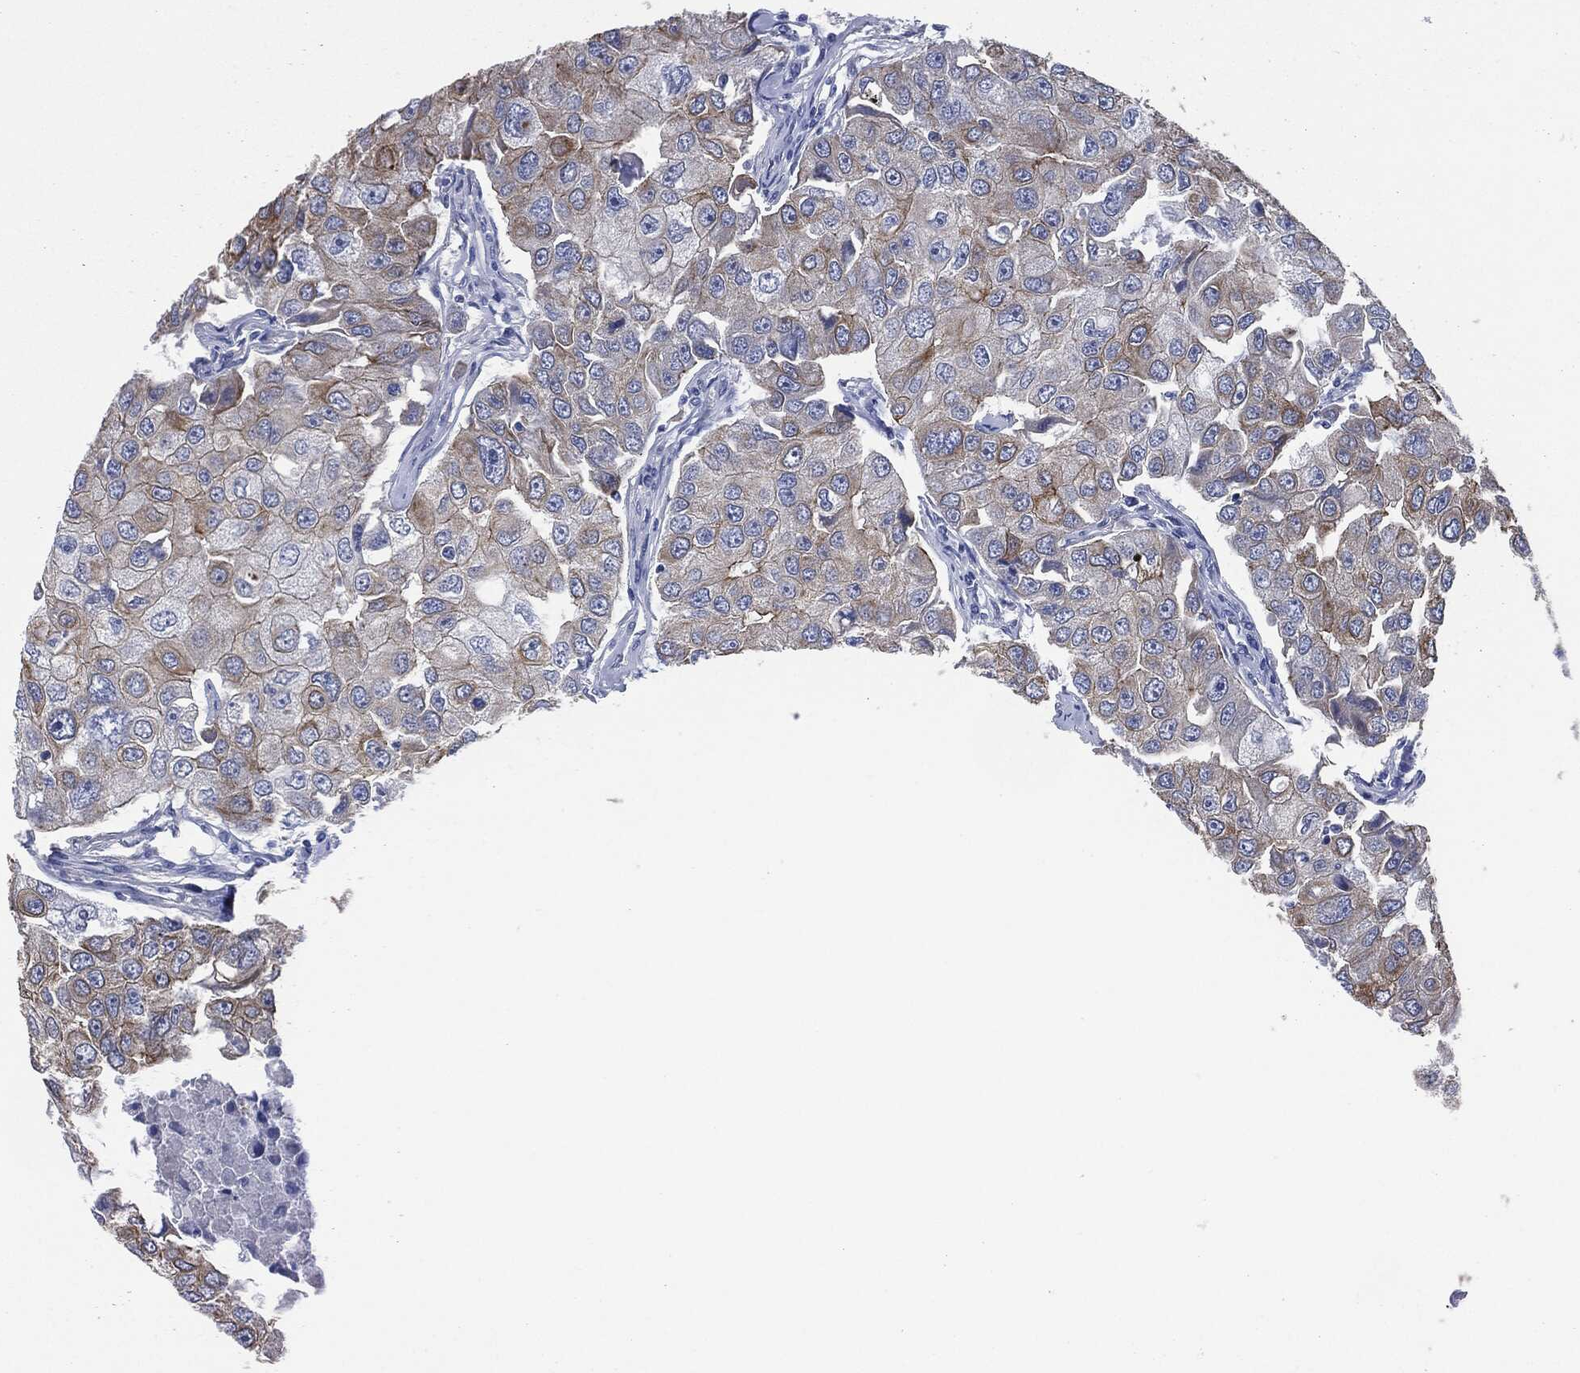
{"staining": {"intensity": "moderate", "quantity": "25%-75%", "location": "cytoplasmic/membranous"}, "tissue": "breast cancer", "cell_type": "Tumor cells", "image_type": "cancer", "snomed": [{"axis": "morphology", "description": "Duct carcinoma"}, {"axis": "topography", "description": "Breast"}], "caption": "This micrograph reveals immunohistochemistry (IHC) staining of human breast cancer (intraductal carcinoma), with medium moderate cytoplasmic/membranous expression in approximately 25%-75% of tumor cells.", "gene": "SHROOM2", "patient": {"sex": "female", "age": 27}}